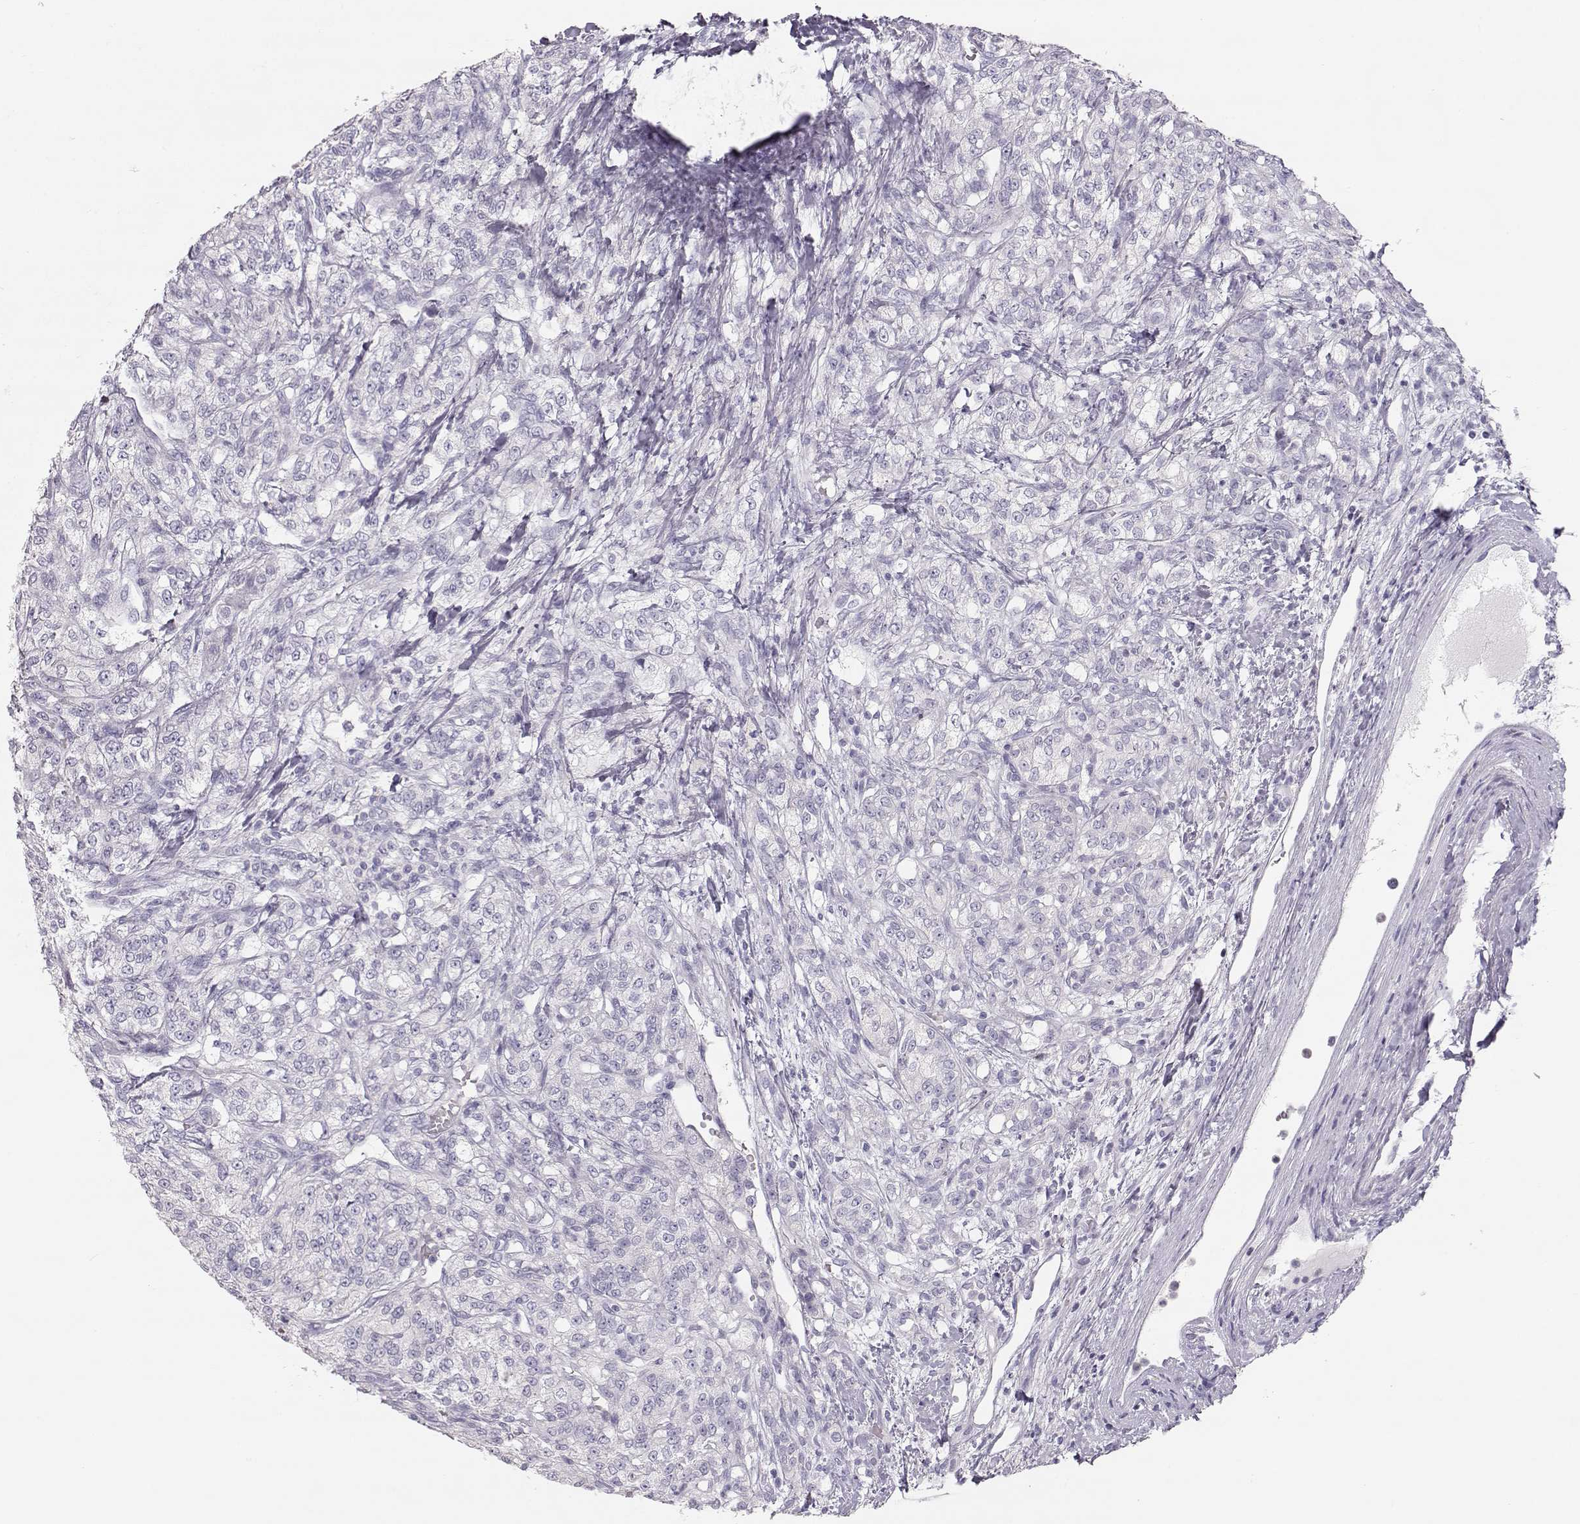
{"staining": {"intensity": "negative", "quantity": "none", "location": "none"}, "tissue": "renal cancer", "cell_type": "Tumor cells", "image_type": "cancer", "snomed": [{"axis": "morphology", "description": "Adenocarcinoma, NOS"}, {"axis": "topography", "description": "Kidney"}], "caption": "Photomicrograph shows no protein expression in tumor cells of renal cancer (adenocarcinoma) tissue. Nuclei are stained in blue.", "gene": "LEPR", "patient": {"sex": "female", "age": 63}}